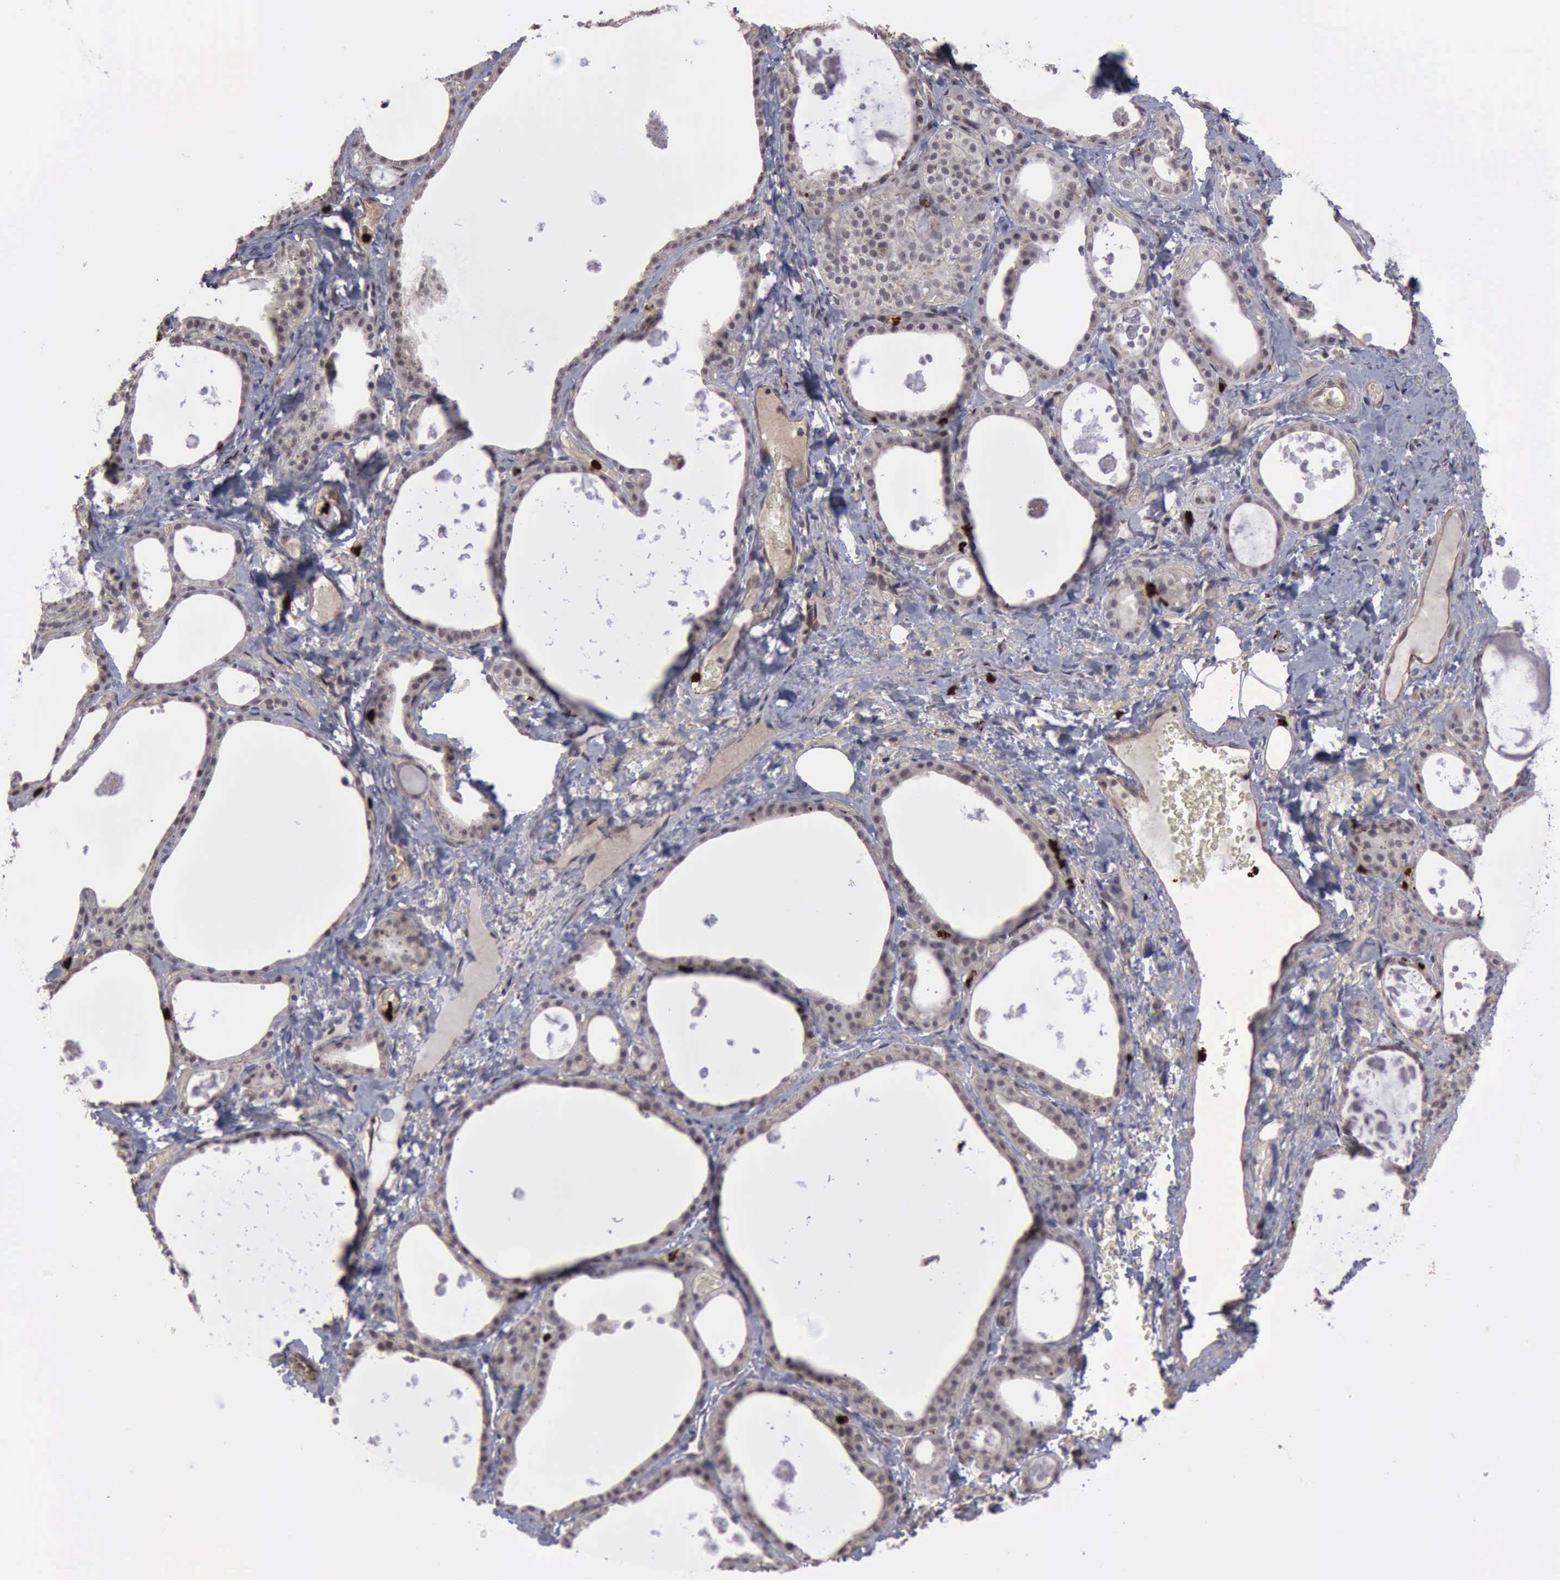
{"staining": {"intensity": "negative", "quantity": "none", "location": "none"}, "tissue": "thyroid gland", "cell_type": "Glandular cells", "image_type": "normal", "snomed": [{"axis": "morphology", "description": "Normal tissue, NOS"}, {"axis": "topography", "description": "Thyroid gland"}], "caption": "The IHC histopathology image has no significant staining in glandular cells of thyroid gland. The staining is performed using DAB brown chromogen with nuclei counter-stained in using hematoxylin.", "gene": "MMP9", "patient": {"sex": "male", "age": 61}}